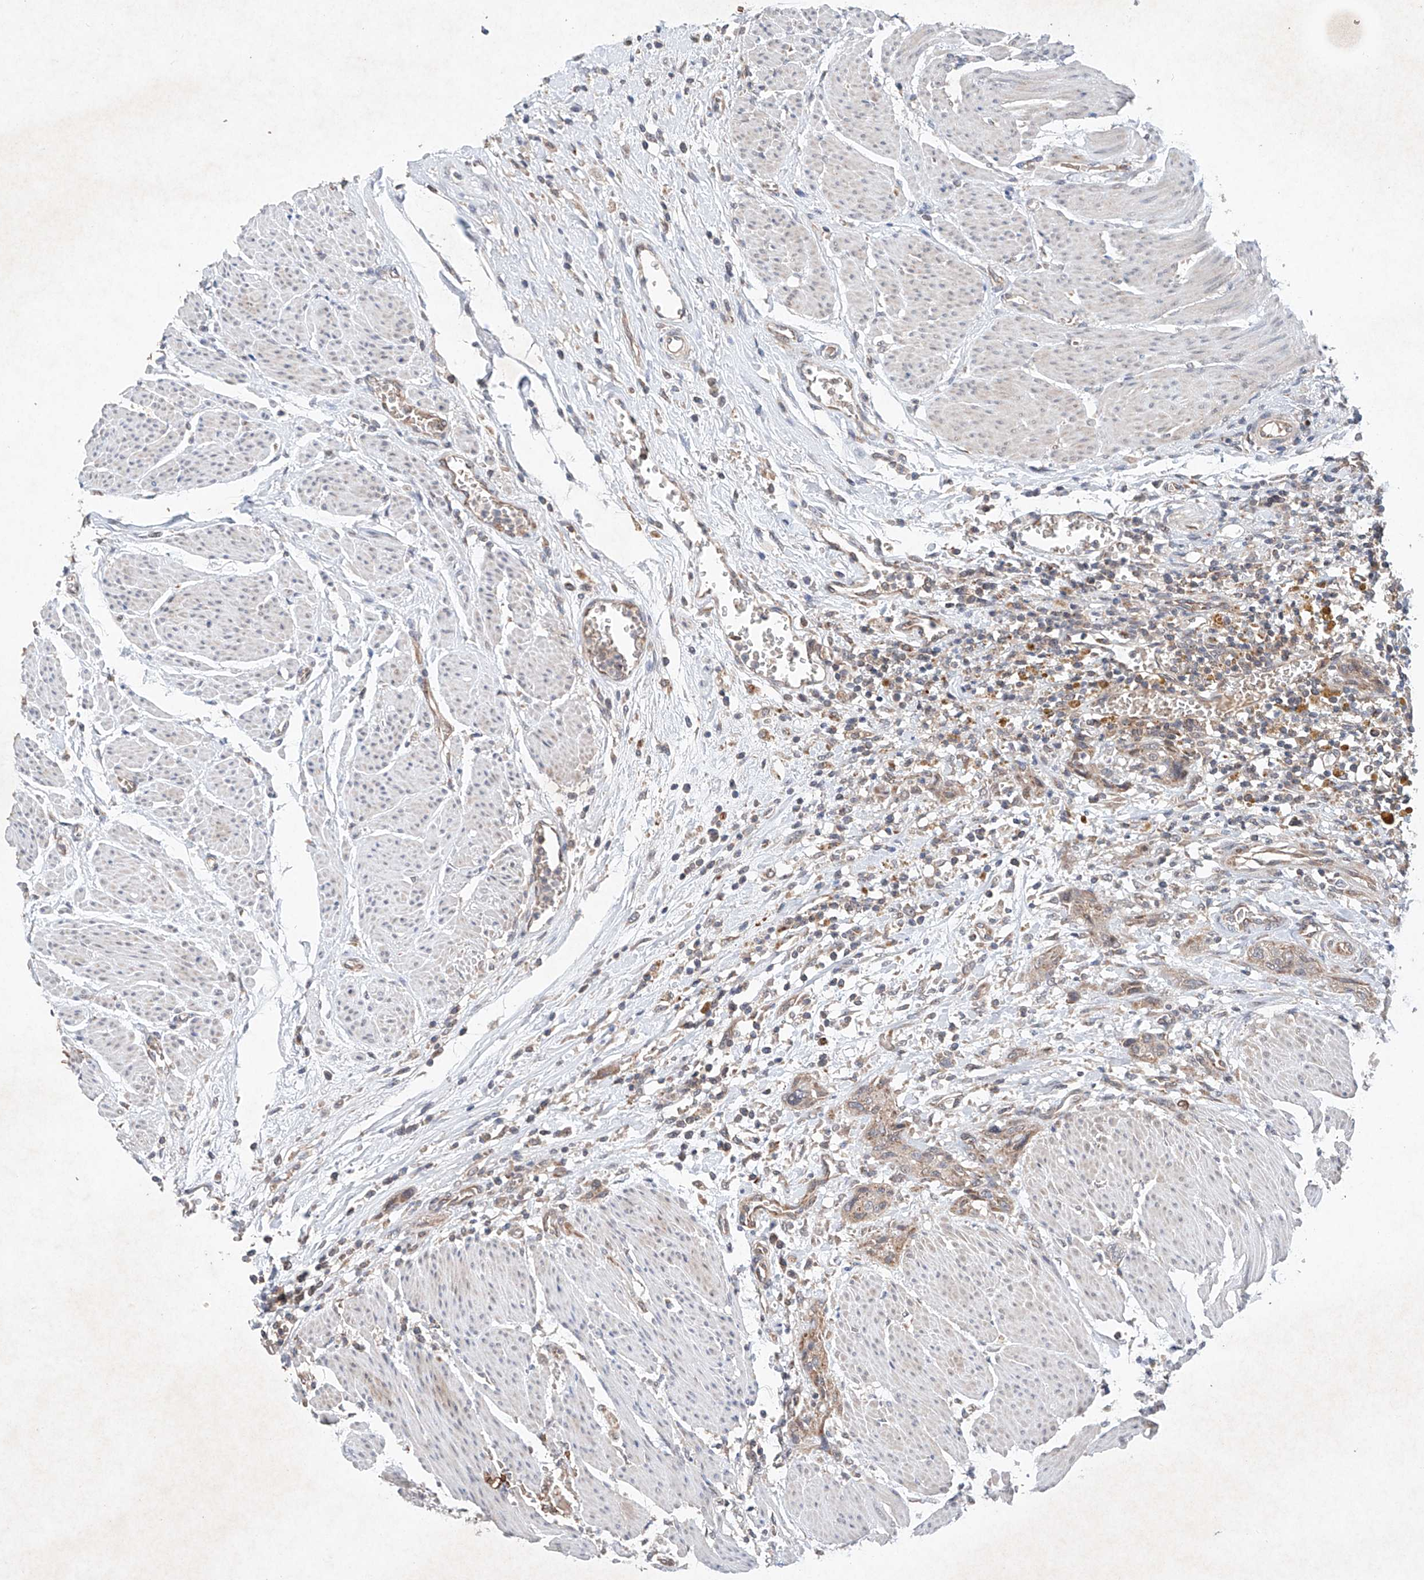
{"staining": {"intensity": "weak", "quantity": "25%-75%", "location": "cytoplasmic/membranous"}, "tissue": "urothelial cancer", "cell_type": "Tumor cells", "image_type": "cancer", "snomed": [{"axis": "morphology", "description": "Urothelial carcinoma, High grade"}, {"axis": "topography", "description": "Urinary bladder"}], "caption": "Immunohistochemistry histopathology image of human urothelial cancer stained for a protein (brown), which exhibits low levels of weak cytoplasmic/membranous staining in about 25%-75% of tumor cells.", "gene": "FASTK", "patient": {"sex": "male", "age": 35}}